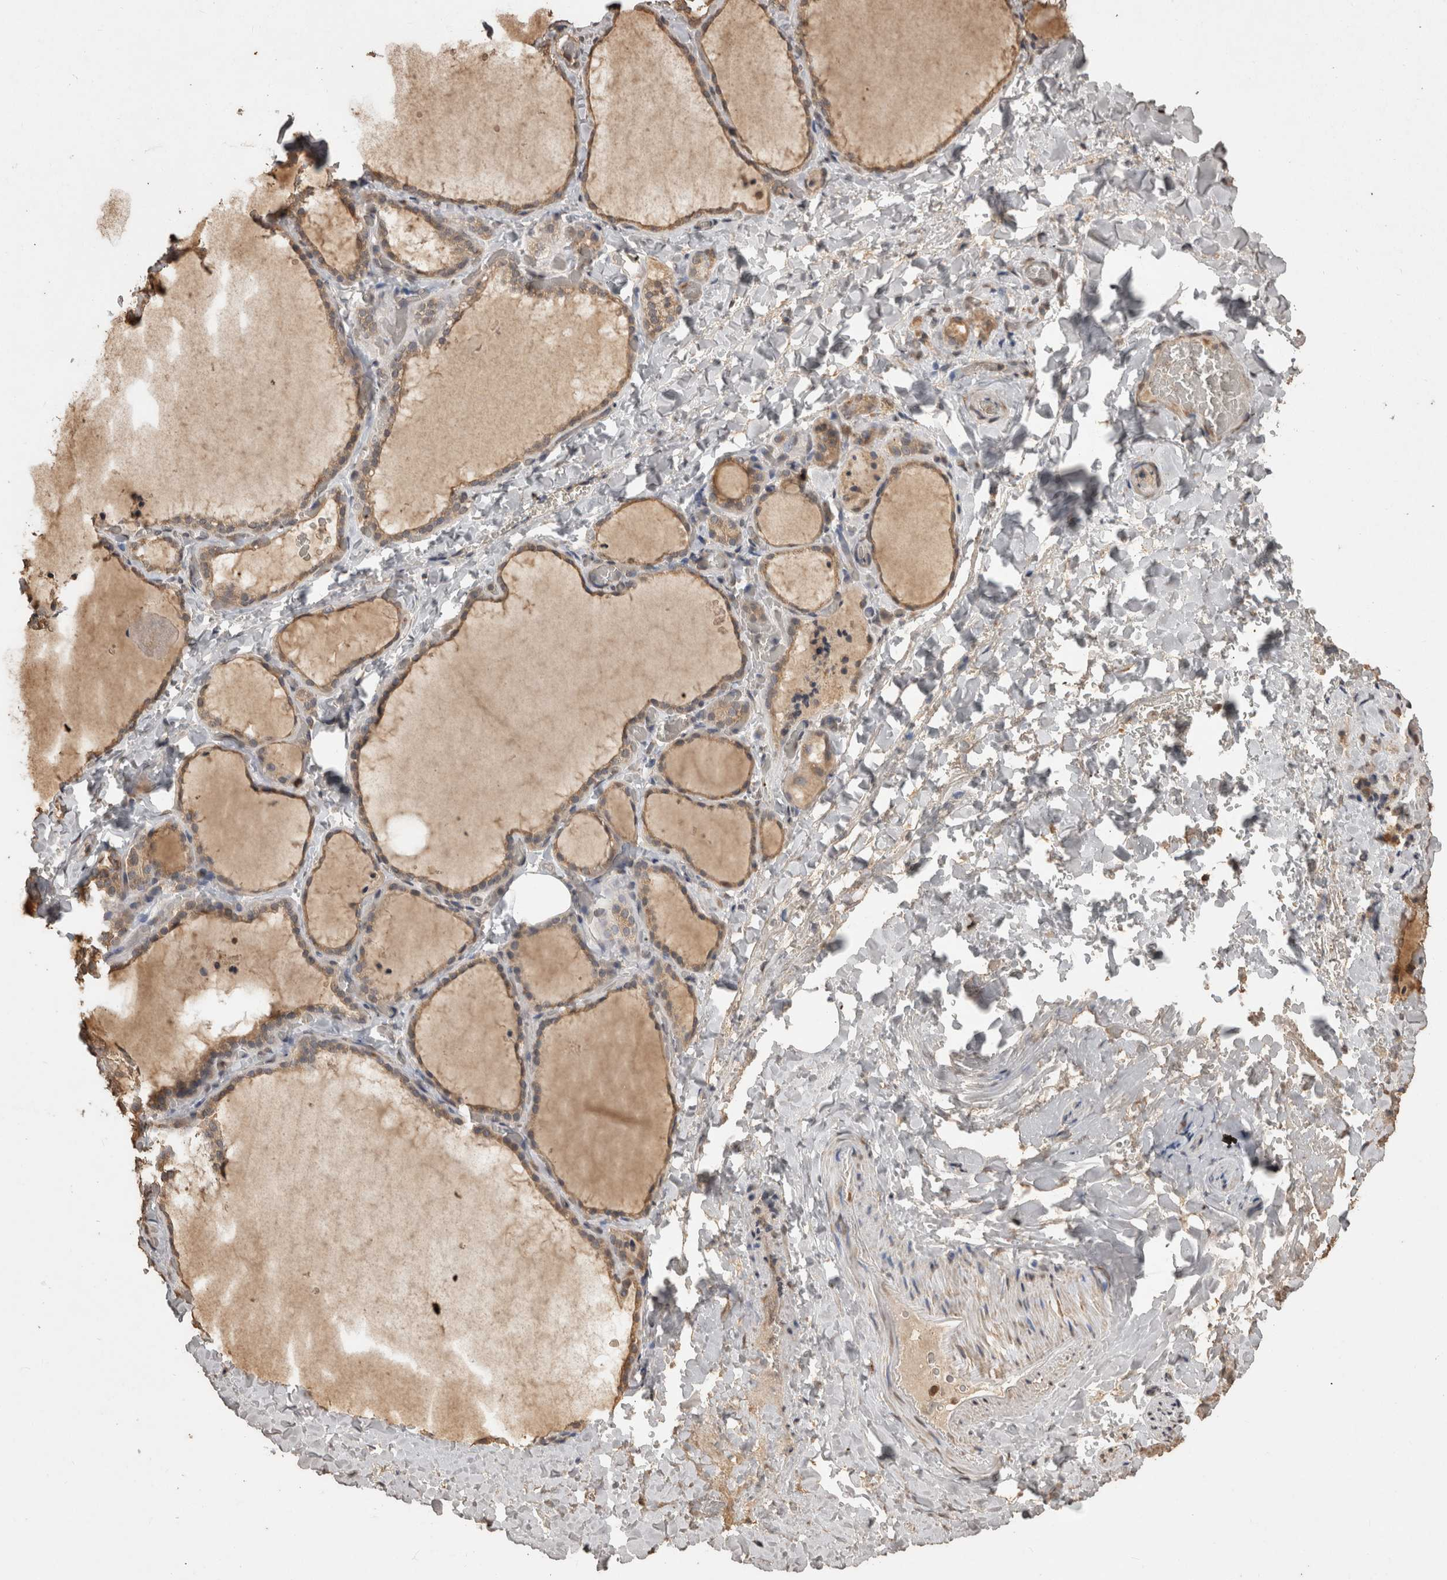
{"staining": {"intensity": "moderate", "quantity": ">75%", "location": "cytoplasmic/membranous"}, "tissue": "thyroid gland", "cell_type": "Glandular cells", "image_type": "normal", "snomed": [{"axis": "morphology", "description": "Normal tissue, NOS"}, {"axis": "topography", "description": "Thyroid gland"}], "caption": "Brown immunohistochemical staining in benign thyroid gland exhibits moderate cytoplasmic/membranous staining in about >75% of glandular cells. The protein of interest is stained brown, and the nuclei are stained in blue (DAB (3,3'-diaminobenzidine) IHC with brightfield microscopy, high magnification).", "gene": "SOCS5", "patient": {"sex": "female", "age": 22}}